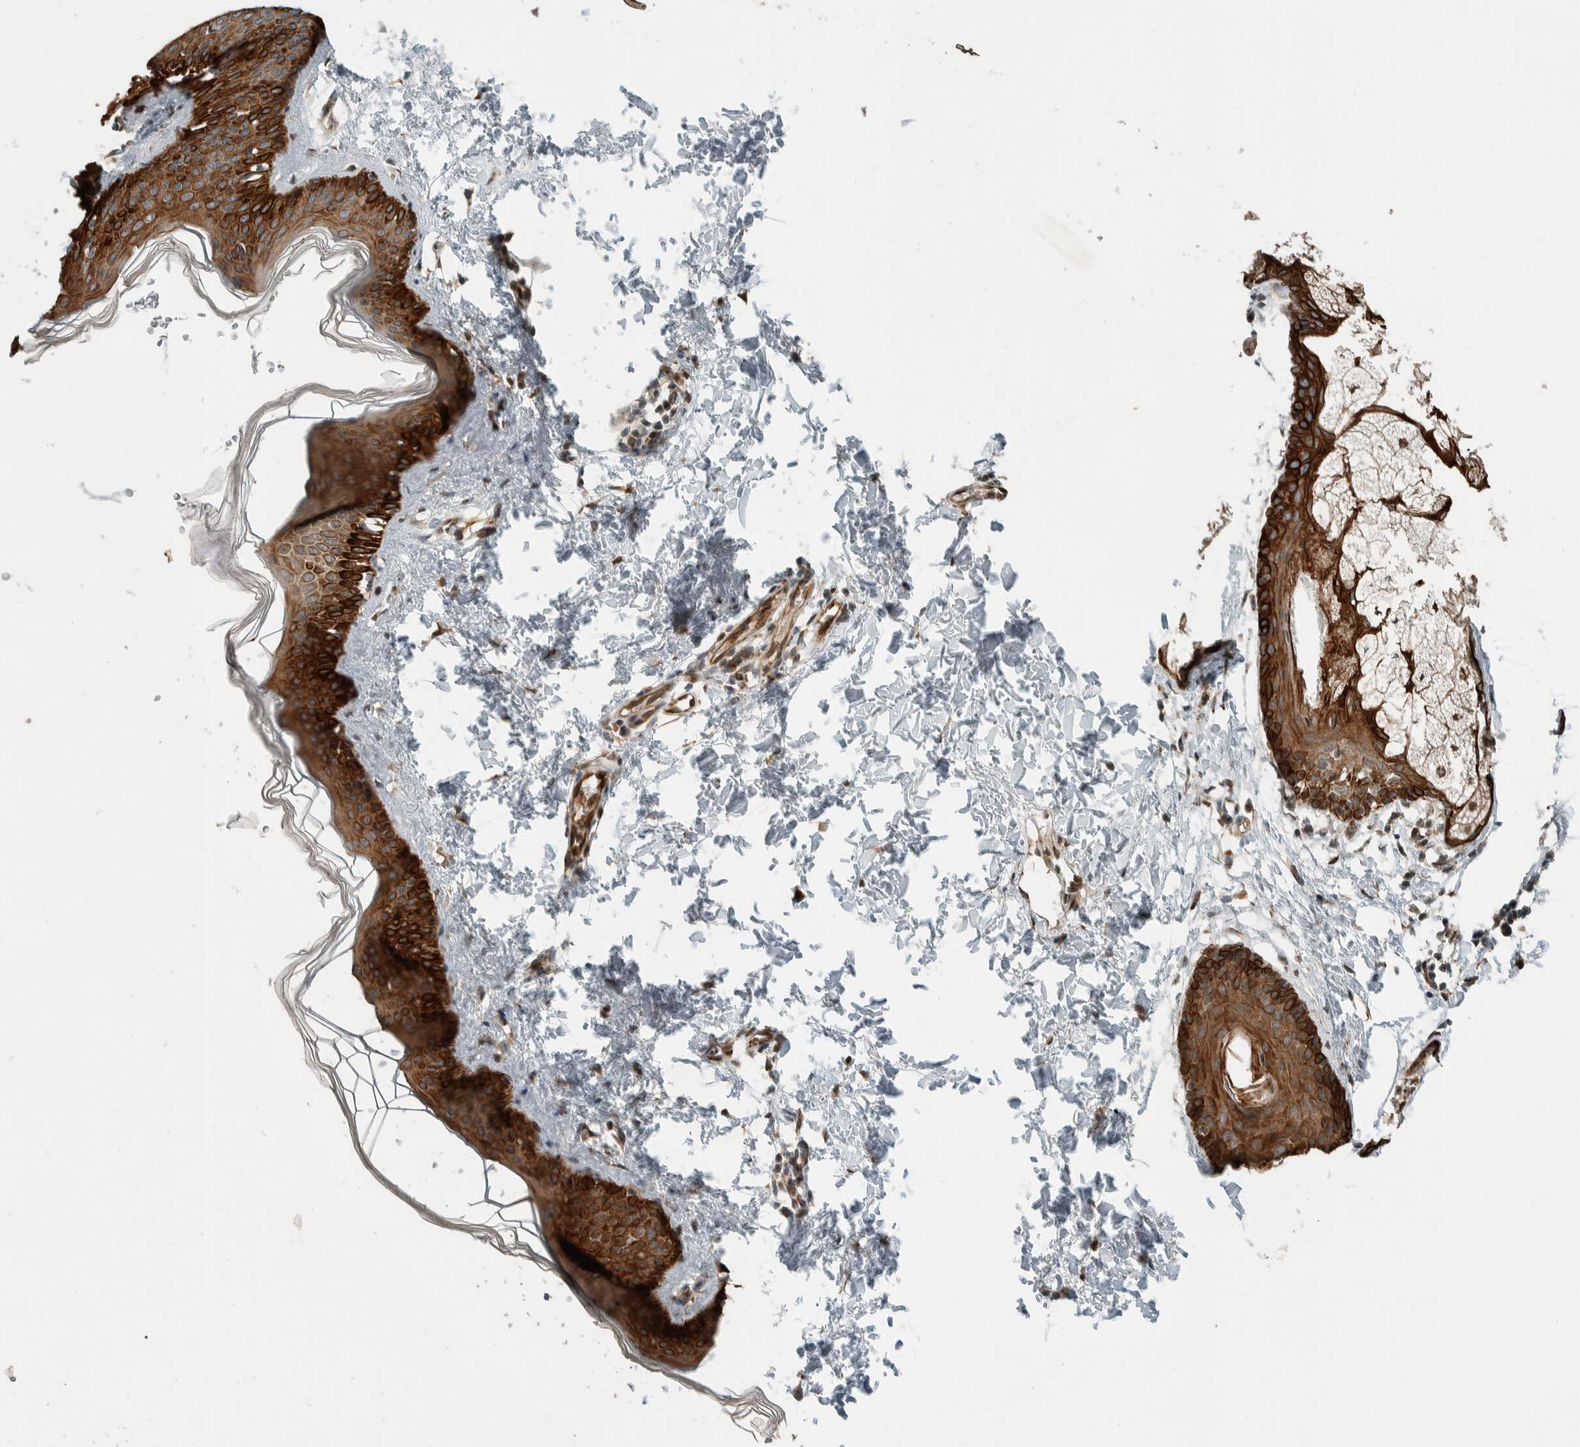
{"staining": {"intensity": "moderate", "quantity": ">75%", "location": "cytoplasmic/membranous"}, "tissue": "skin", "cell_type": "Fibroblasts", "image_type": "normal", "snomed": [{"axis": "morphology", "description": "Normal tissue, NOS"}, {"axis": "topography", "description": "Skin"}], "caption": "Protein staining of benign skin displays moderate cytoplasmic/membranous expression in approximately >75% of fibroblasts.", "gene": "STXBP4", "patient": {"sex": "female", "age": 27}}